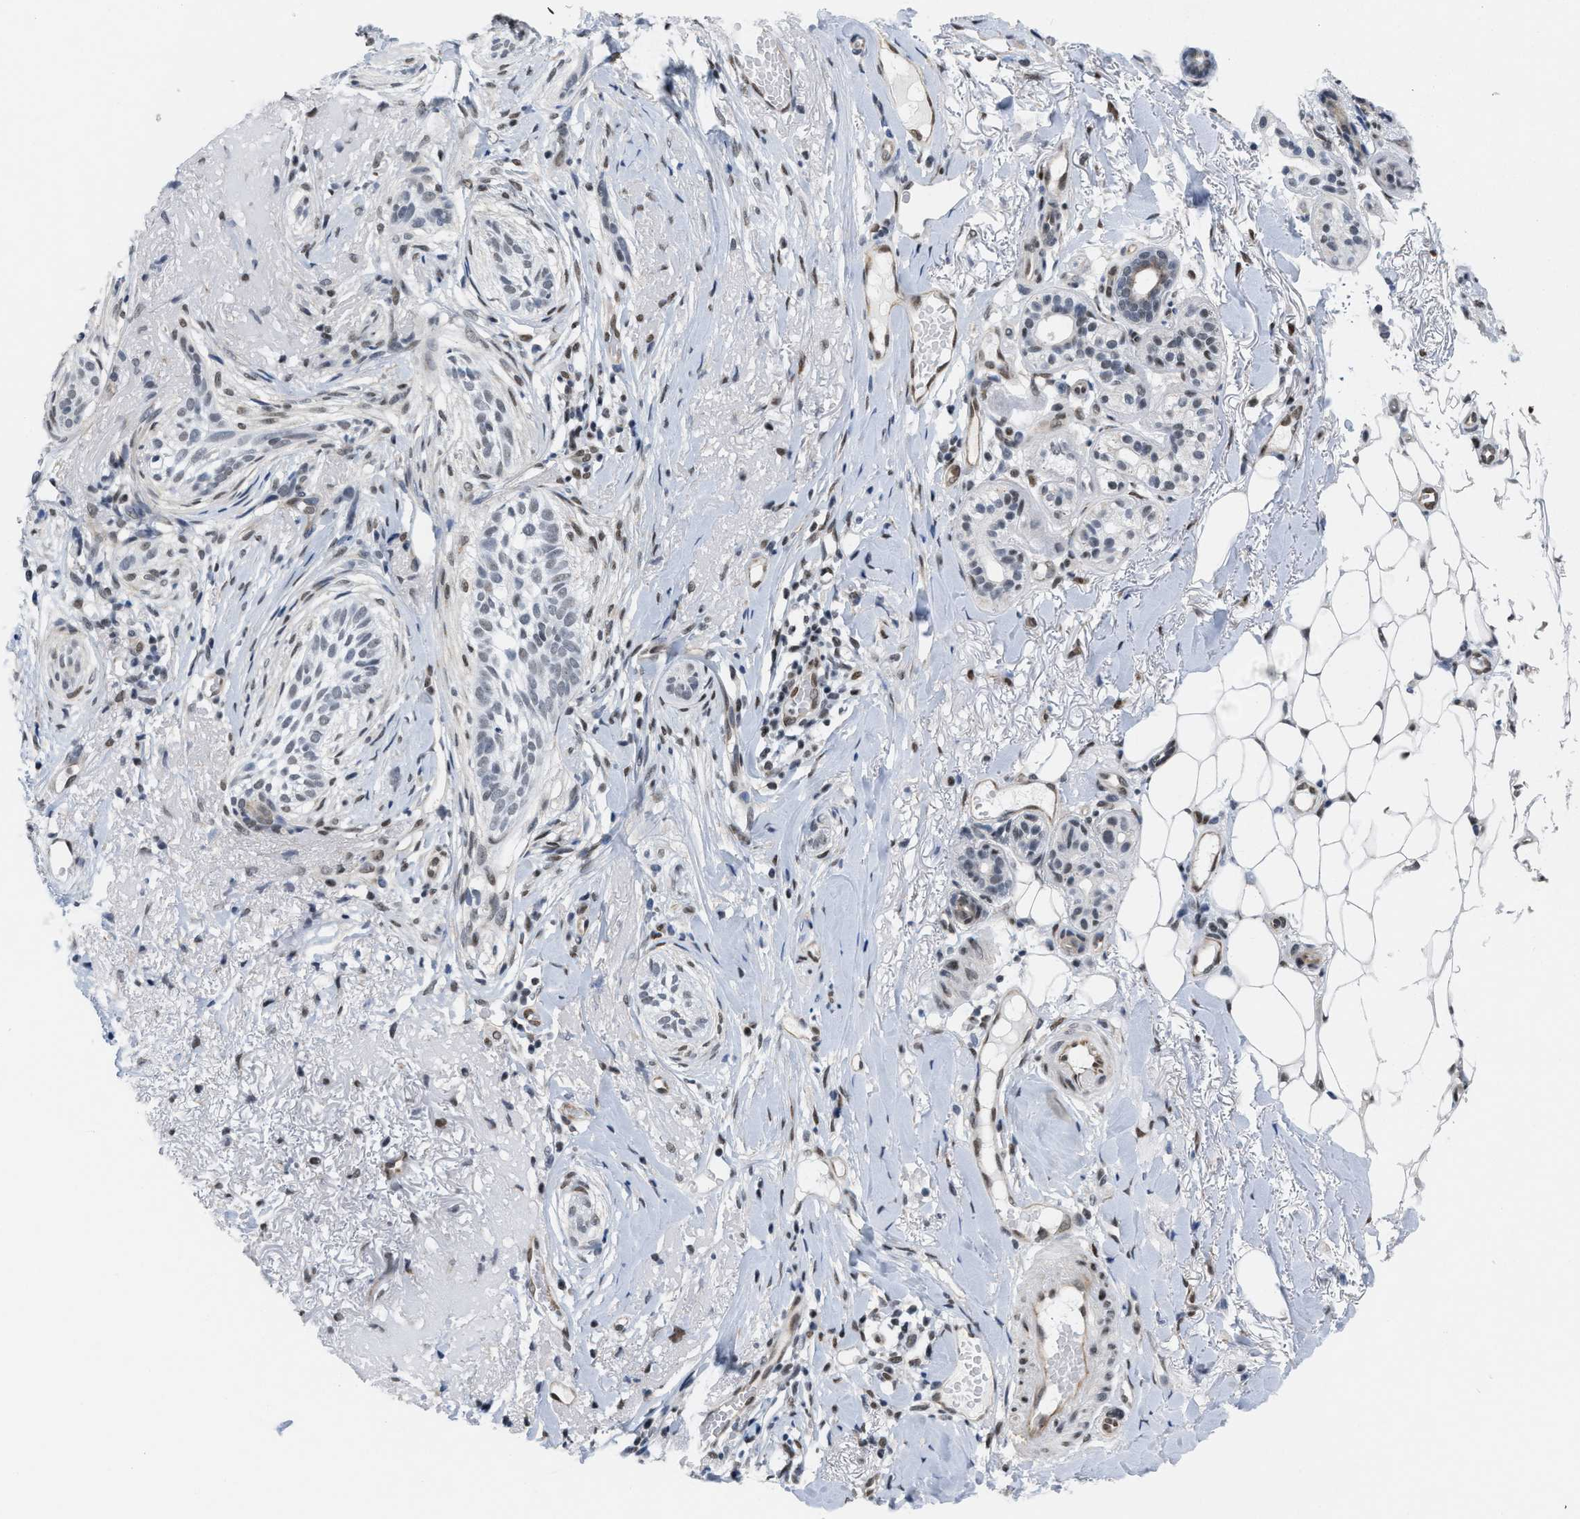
{"staining": {"intensity": "negative", "quantity": "none", "location": "none"}, "tissue": "skin cancer", "cell_type": "Tumor cells", "image_type": "cancer", "snomed": [{"axis": "morphology", "description": "Basal cell carcinoma"}, {"axis": "topography", "description": "Skin"}], "caption": "Tumor cells are negative for brown protein staining in skin cancer.", "gene": "MIER1", "patient": {"sex": "female", "age": 88}}